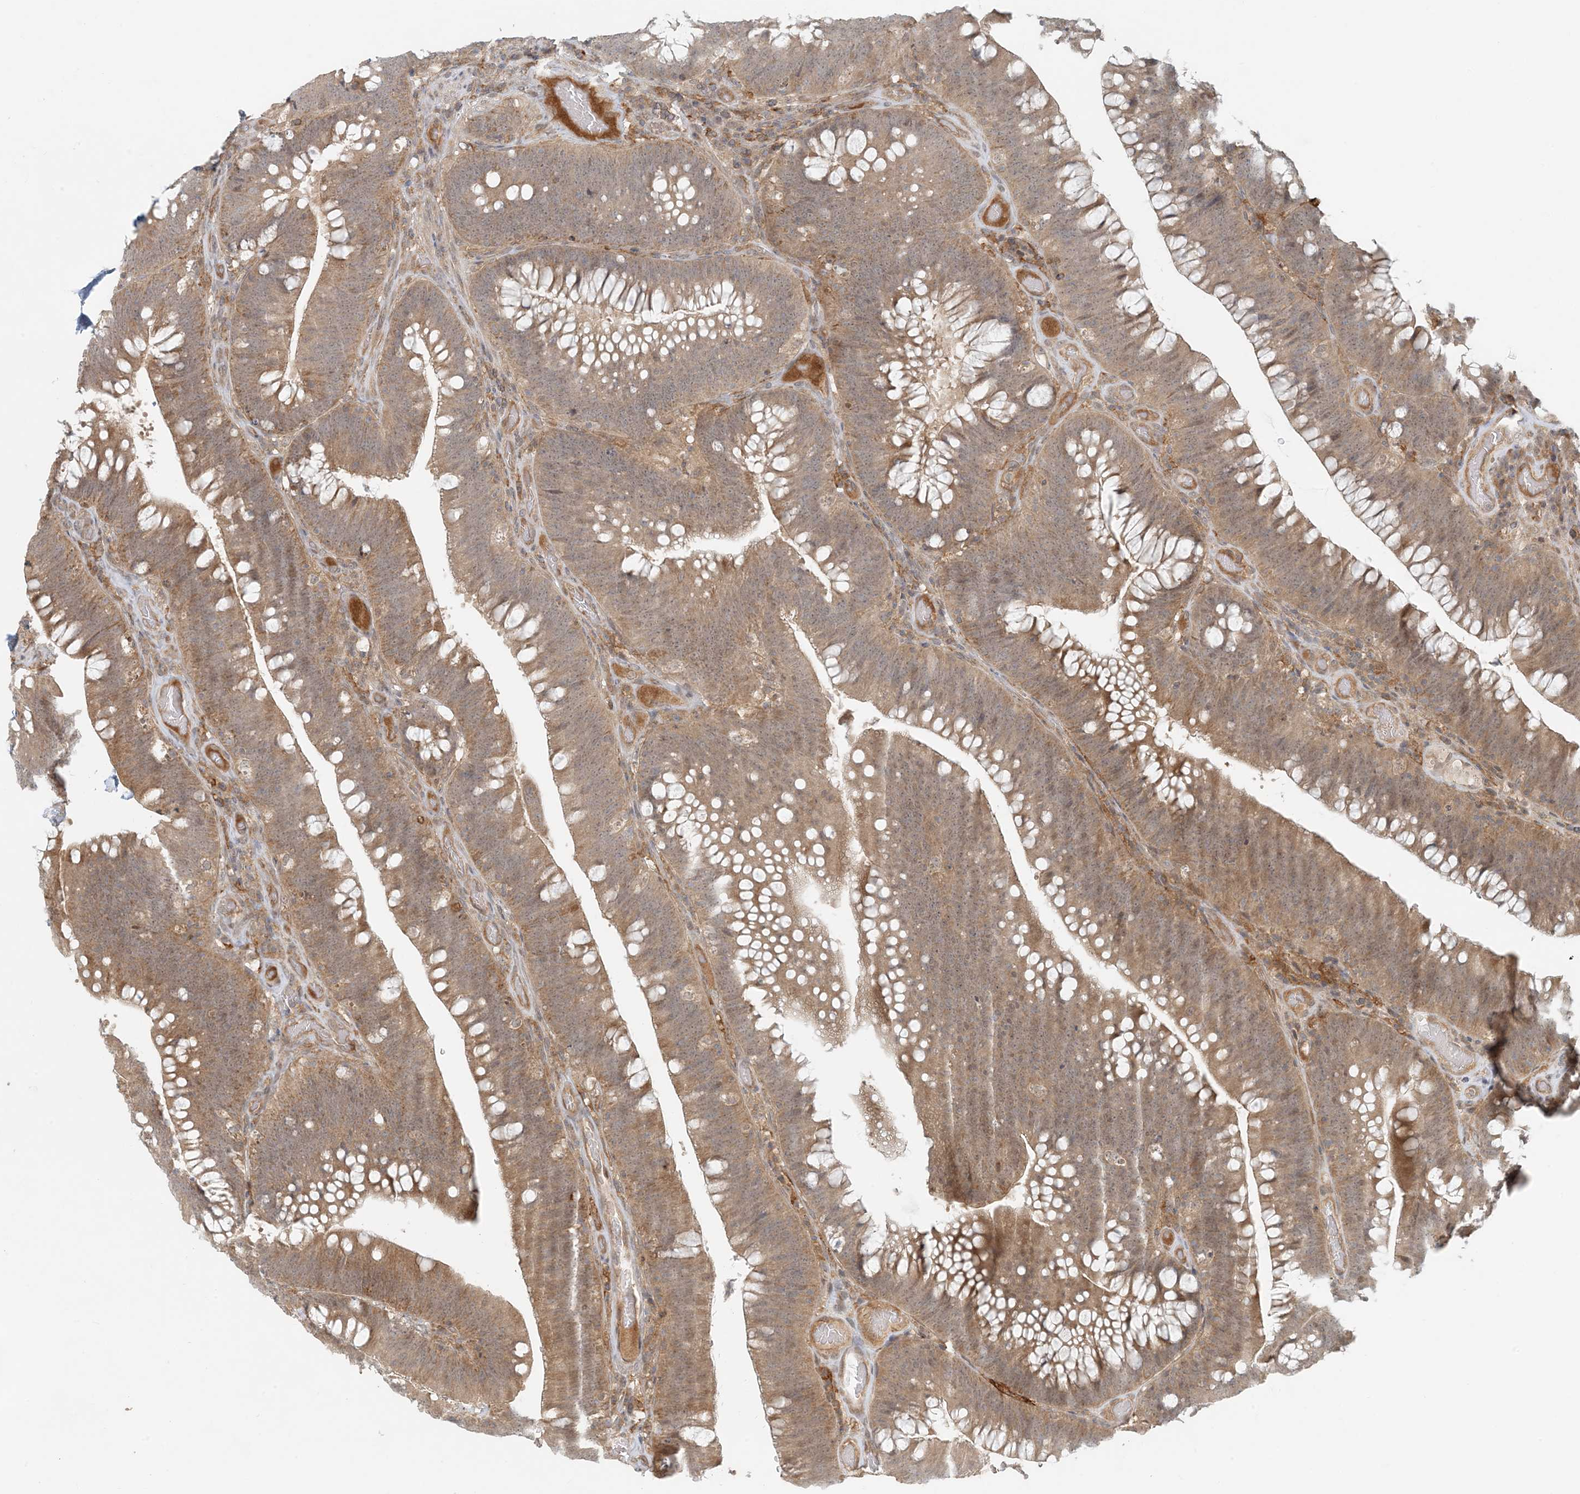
{"staining": {"intensity": "moderate", "quantity": "25%-75%", "location": "cytoplasmic/membranous"}, "tissue": "colorectal cancer", "cell_type": "Tumor cells", "image_type": "cancer", "snomed": [{"axis": "morphology", "description": "Normal tissue, NOS"}, {"axis": "topography", "description": "Colon"}], "caption": "Immunohistochemical staining of human colorectal cancer demonstrates medium levels of moderate cytoplasmic/membranous positivity in about 25%-75% of tumor cells. (Brightfield microscopy of DAB IHC at high magnification).", "gene": "OBI1", "patient": {"sex": "female", "age": 82}}